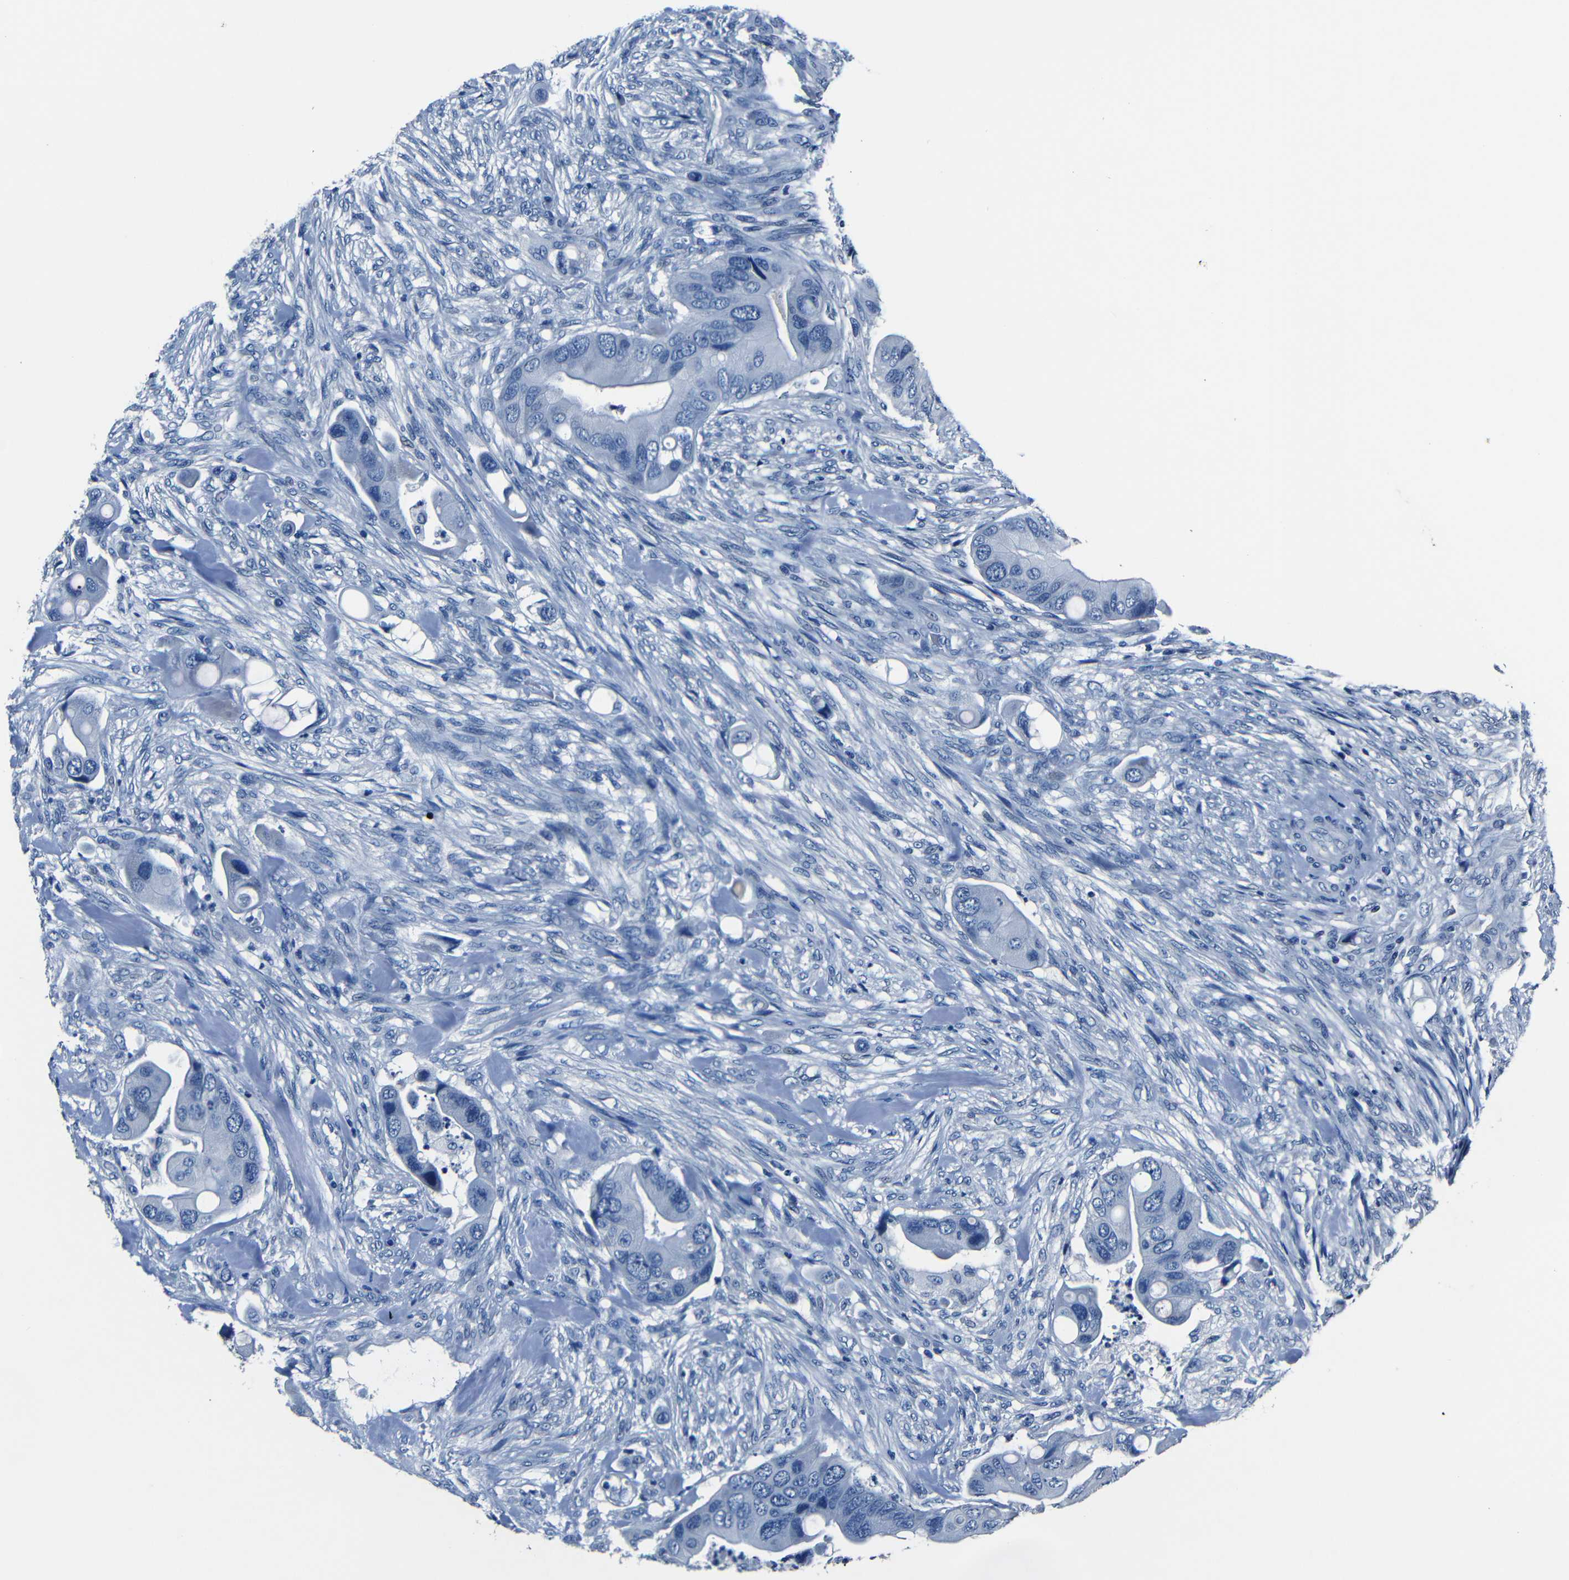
{"staining": {"intensity": "negative", "quantity": "none", "location": "none"}, "tissue": "colorectal cancer", "cell_type": "Tumor cells", "image_type": "cancer", "snomed": [{"axis": "morphology", "description": "Adenocarcinoma, NOS"}, {"axis": "topography", "description": "Rectum"}], "caption": "The immunohistochemistry (IHC) photomicrograph has no significant positivity in tumor cells of colorectal adenocarcinoma tissue.", "gene": "NCMAP", "patient": {"sex": "female", "age": 57}}